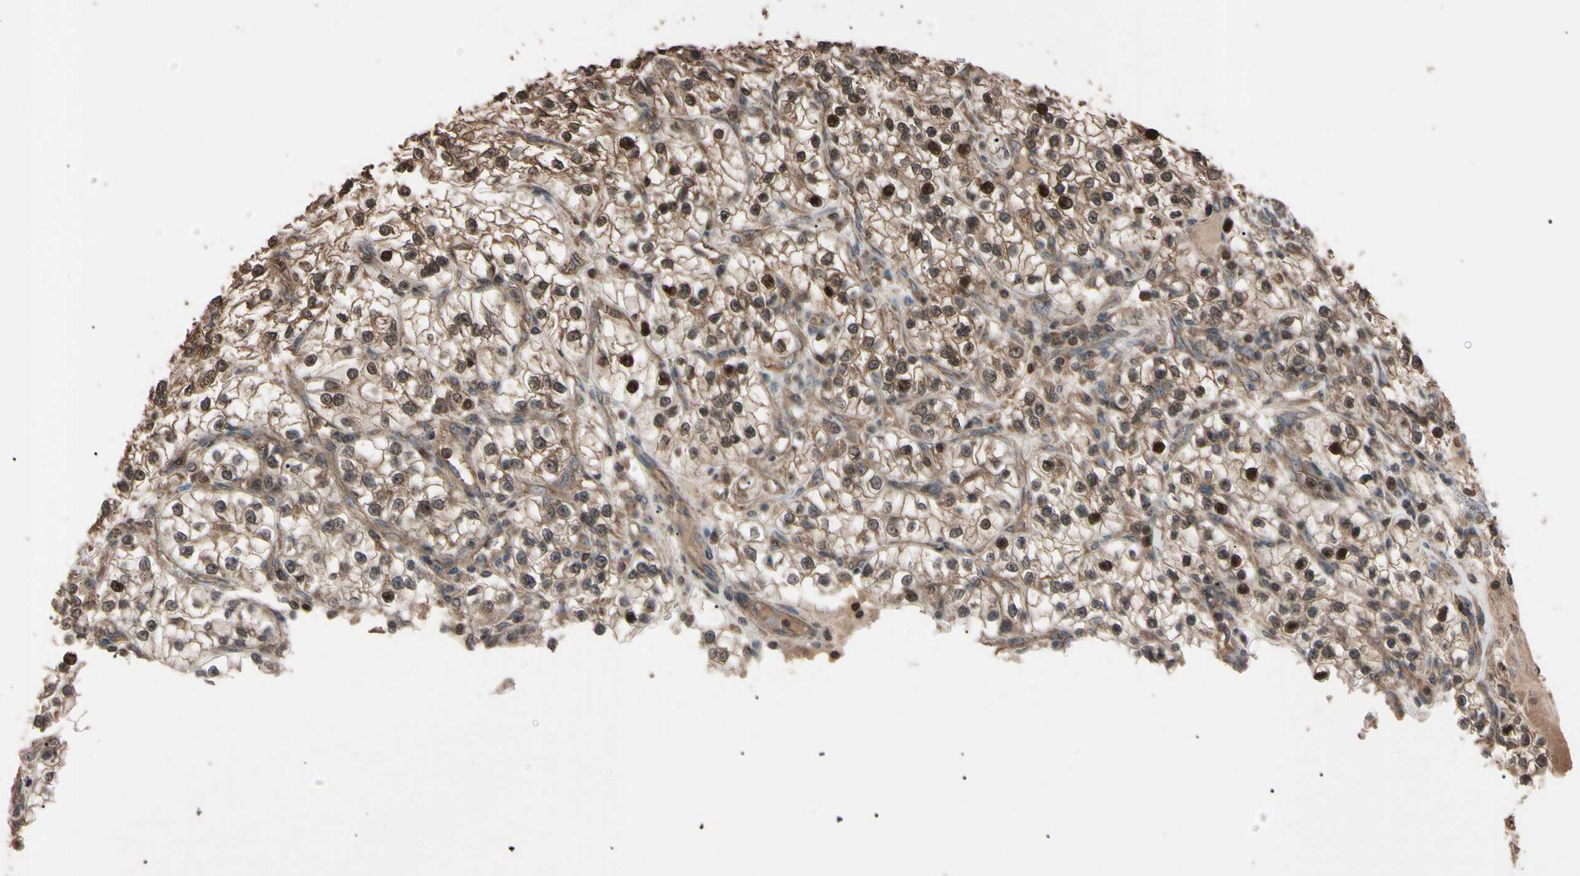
{"staining": {"intensity": "moderate", "quantity": ">75%", "location": "cytoplasmic/membranous,nuclear"}, "tissue": "renal cancer", "cell_type": "Tumor cells", "image_type": "cancer", "snomed": [{"axis": "morphology", "description": "Adenocarcinoma, NOS"}, {"axis": "topography", "description": "Kidney"}], "caption": "An immunohistochemistry (IHC) image of neoplastic tissue is shown. Protein staining in brown highlights moderate cytoplasmic/membranous and nuclear positivity in renal cancer within tumor cells.", "gene": "TNFRSF1A", "patient": {"sex": "female", "age": 57}}